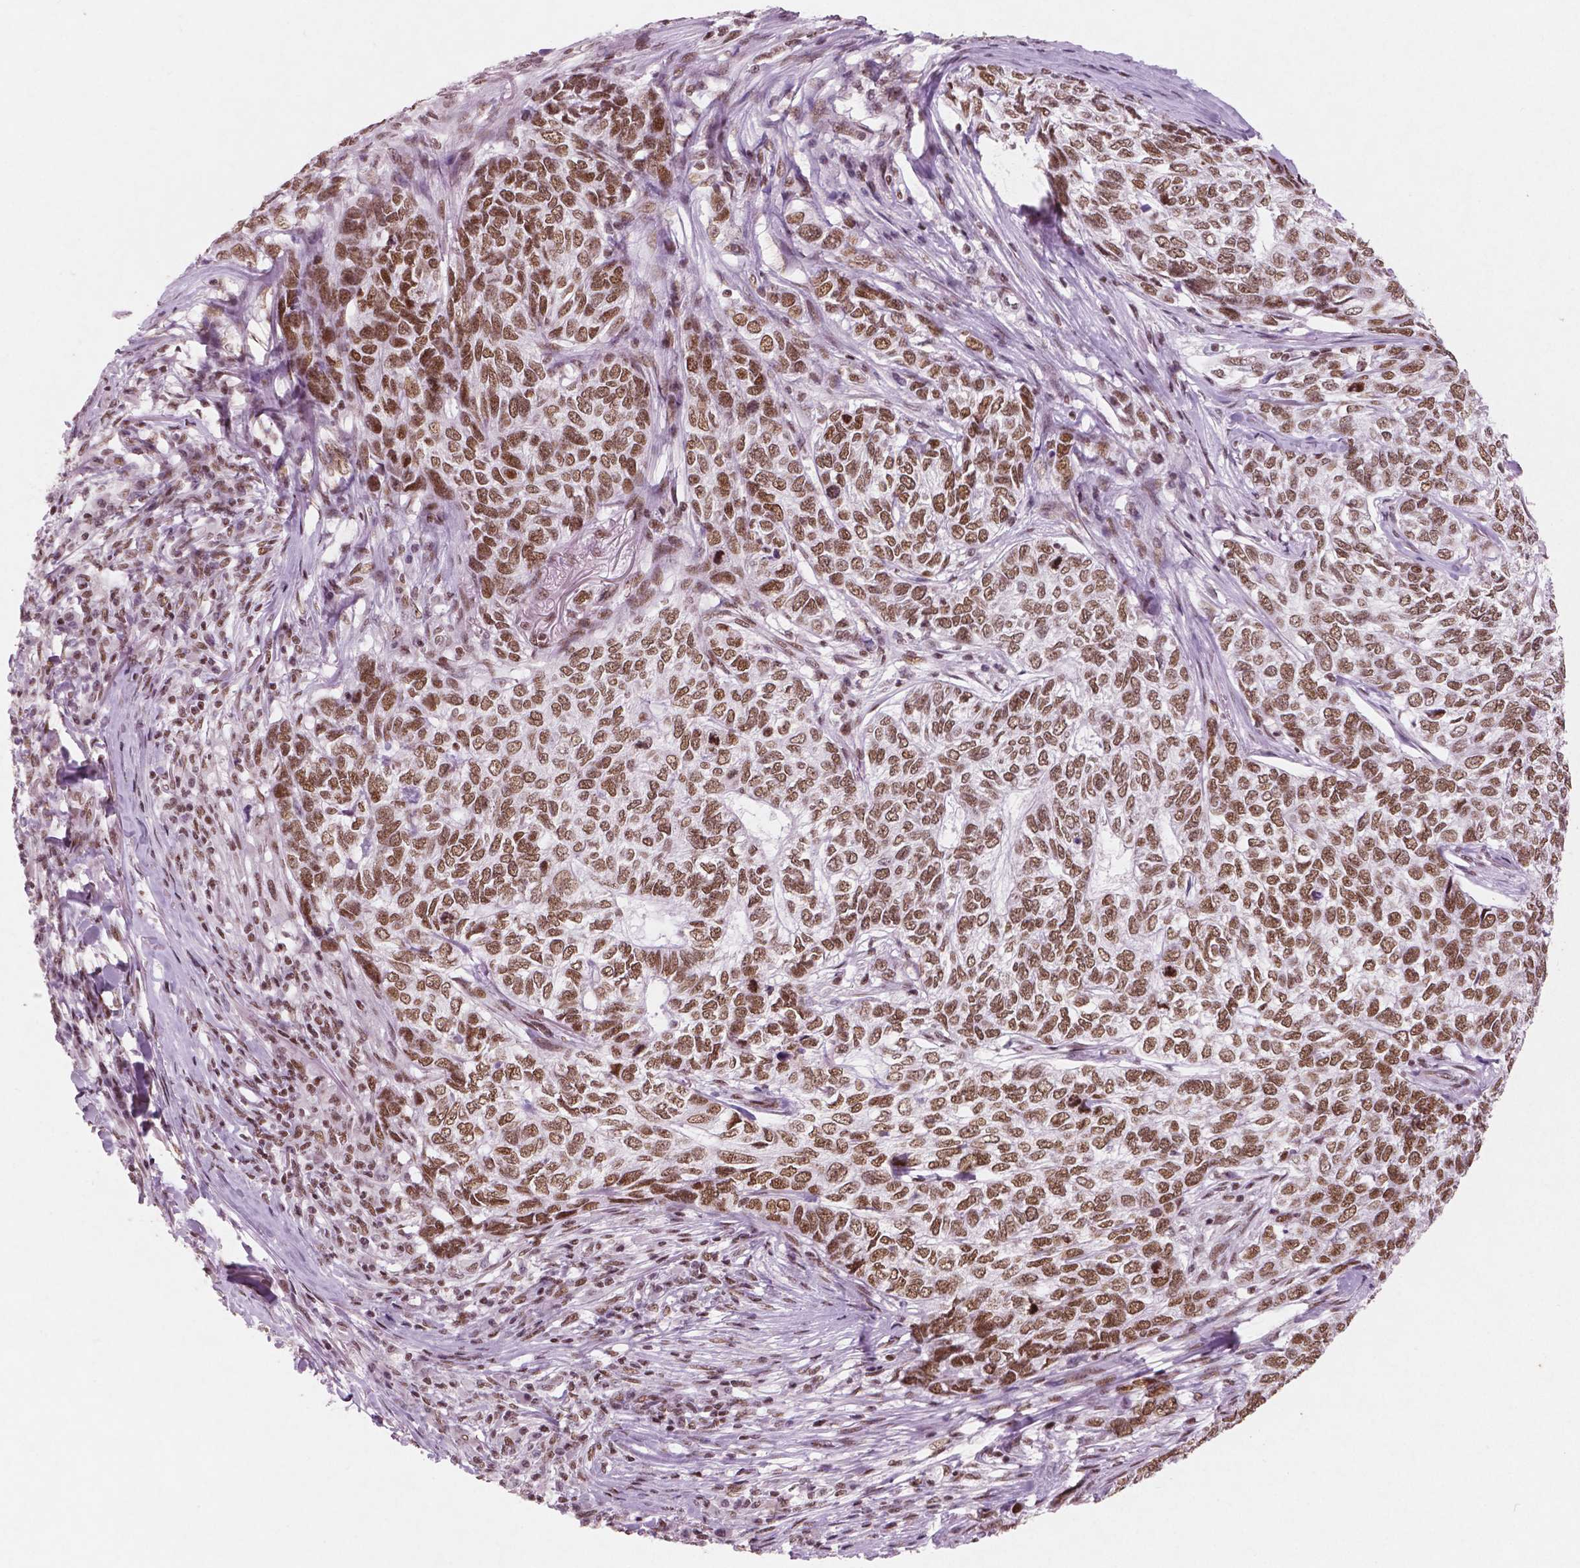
{"staining": {"intensity": "moderate", "quantity": ">75%", "location": "nuclear"}, "tissue": "skin cancer", "cell_type": "Tumor cells", "image_type": "cancer", "snomed": [{"axis": "morphology", "description": "Basal cell carcinoma"}, {"axis": "topography", "description": "Skin"}], "caption": "Basal cell carcinoma (skin) stained with DAB (3,3'-diaminobenzidine) IHC displays medium levels of moderate nuclear staining in approximately >75% of tumor cells. (DAB = brown stain, brightfield microscopy at high magnification).", "gene": "BRD4", "patient": {"sex": "female", "age": 65}}